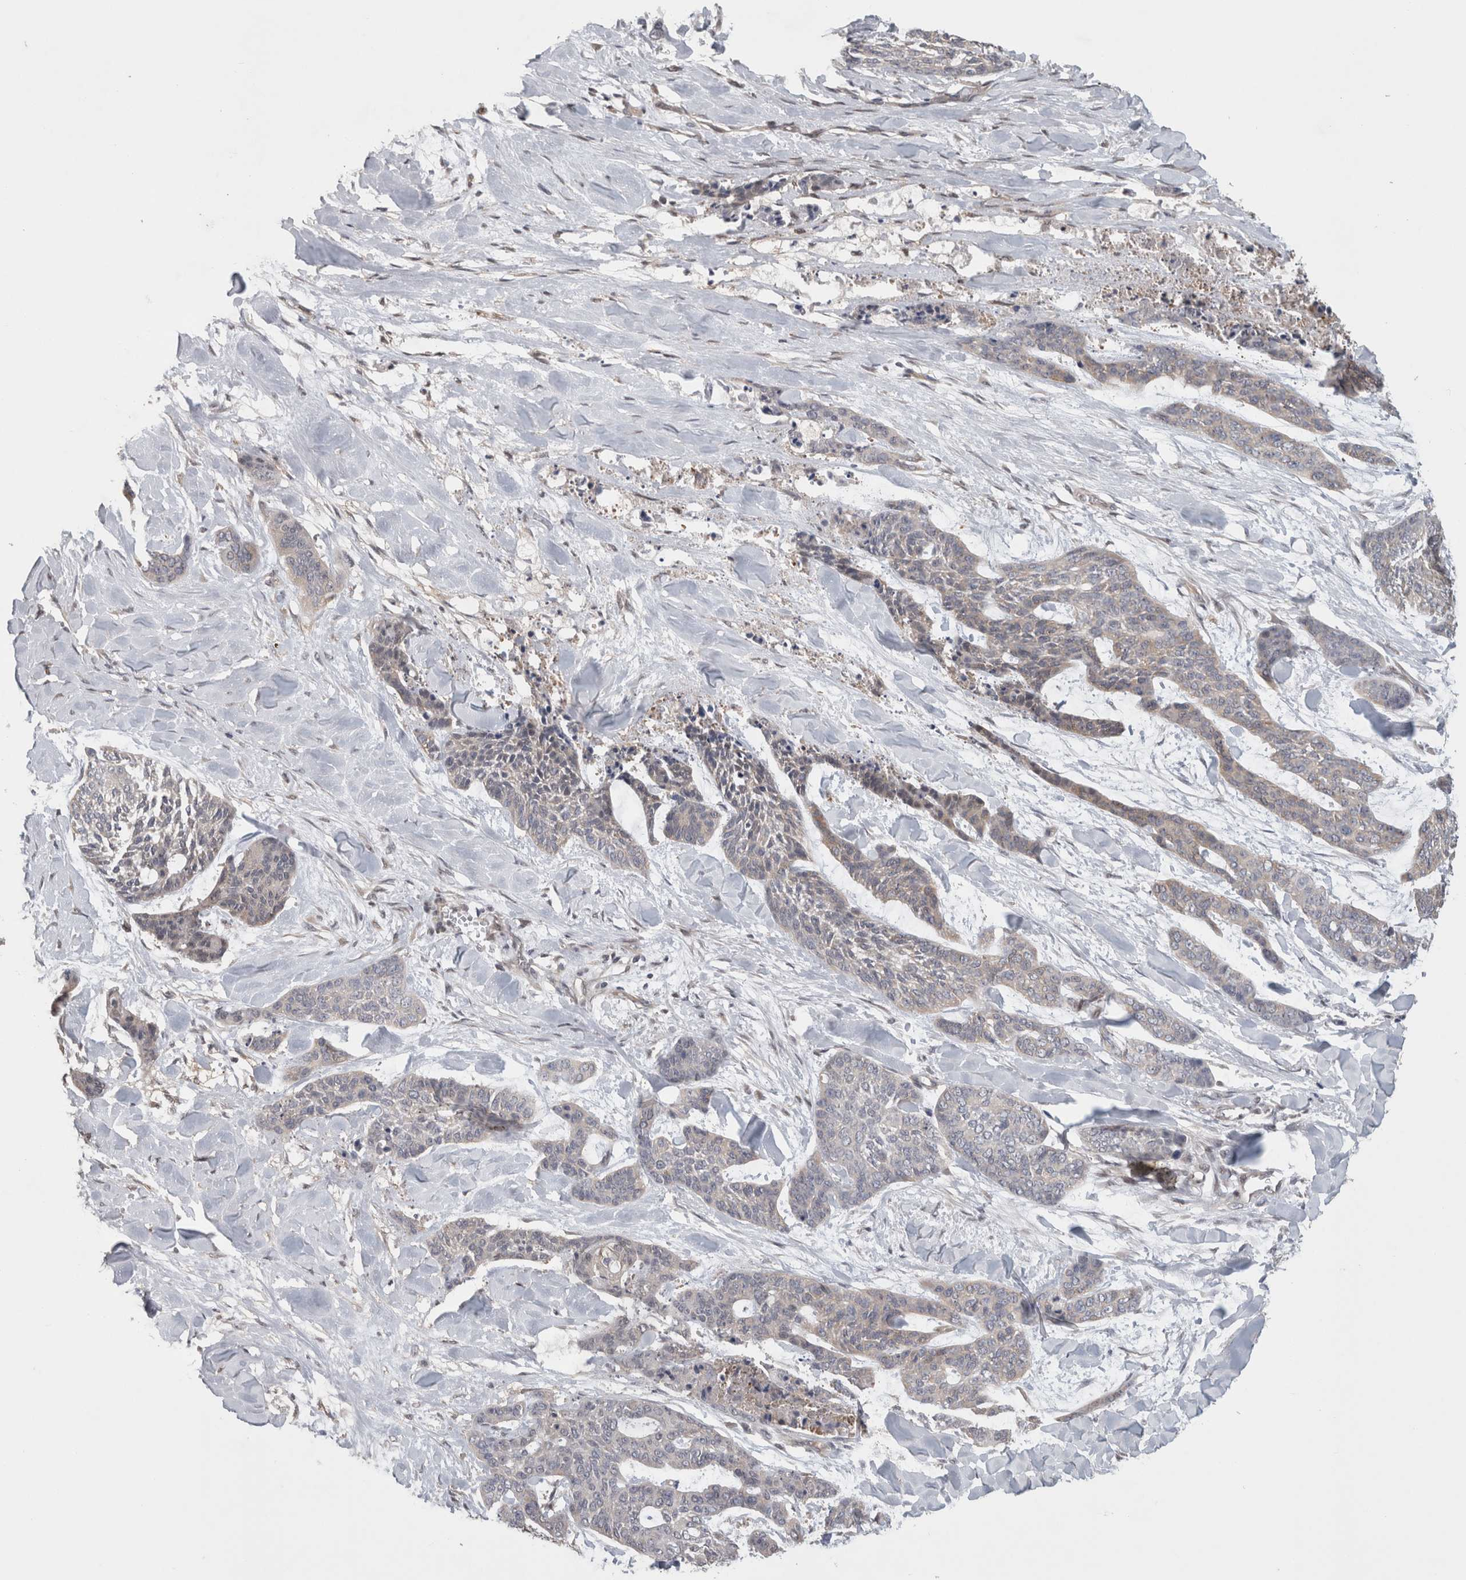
{"staining": {"intensity": "negative", "quantity": "none", "location": "none"}, "tissue": "skin cancer", "cell_type": "Tumor cells", "image_type": "cancer", "snomed": [{"axis": "morphology", "description": "Basal cell carcinoma"}, {"axis": "topography", "description": "Skin"}], "caption": "Immunohistochemistry (IHC) micrograph of neoplastic tissue: human skin cancer stained with DAB (3,3'-diaminobenzidine) reveals no significant protein positivity in tumor cells. (Brightfield microscopy of DAB (3,3'-diaminobenzidine) immunohistochemistry (IHC) at high magnification).", "gene": "PIGP", "patient": {"sex": "female", "age": 64}}